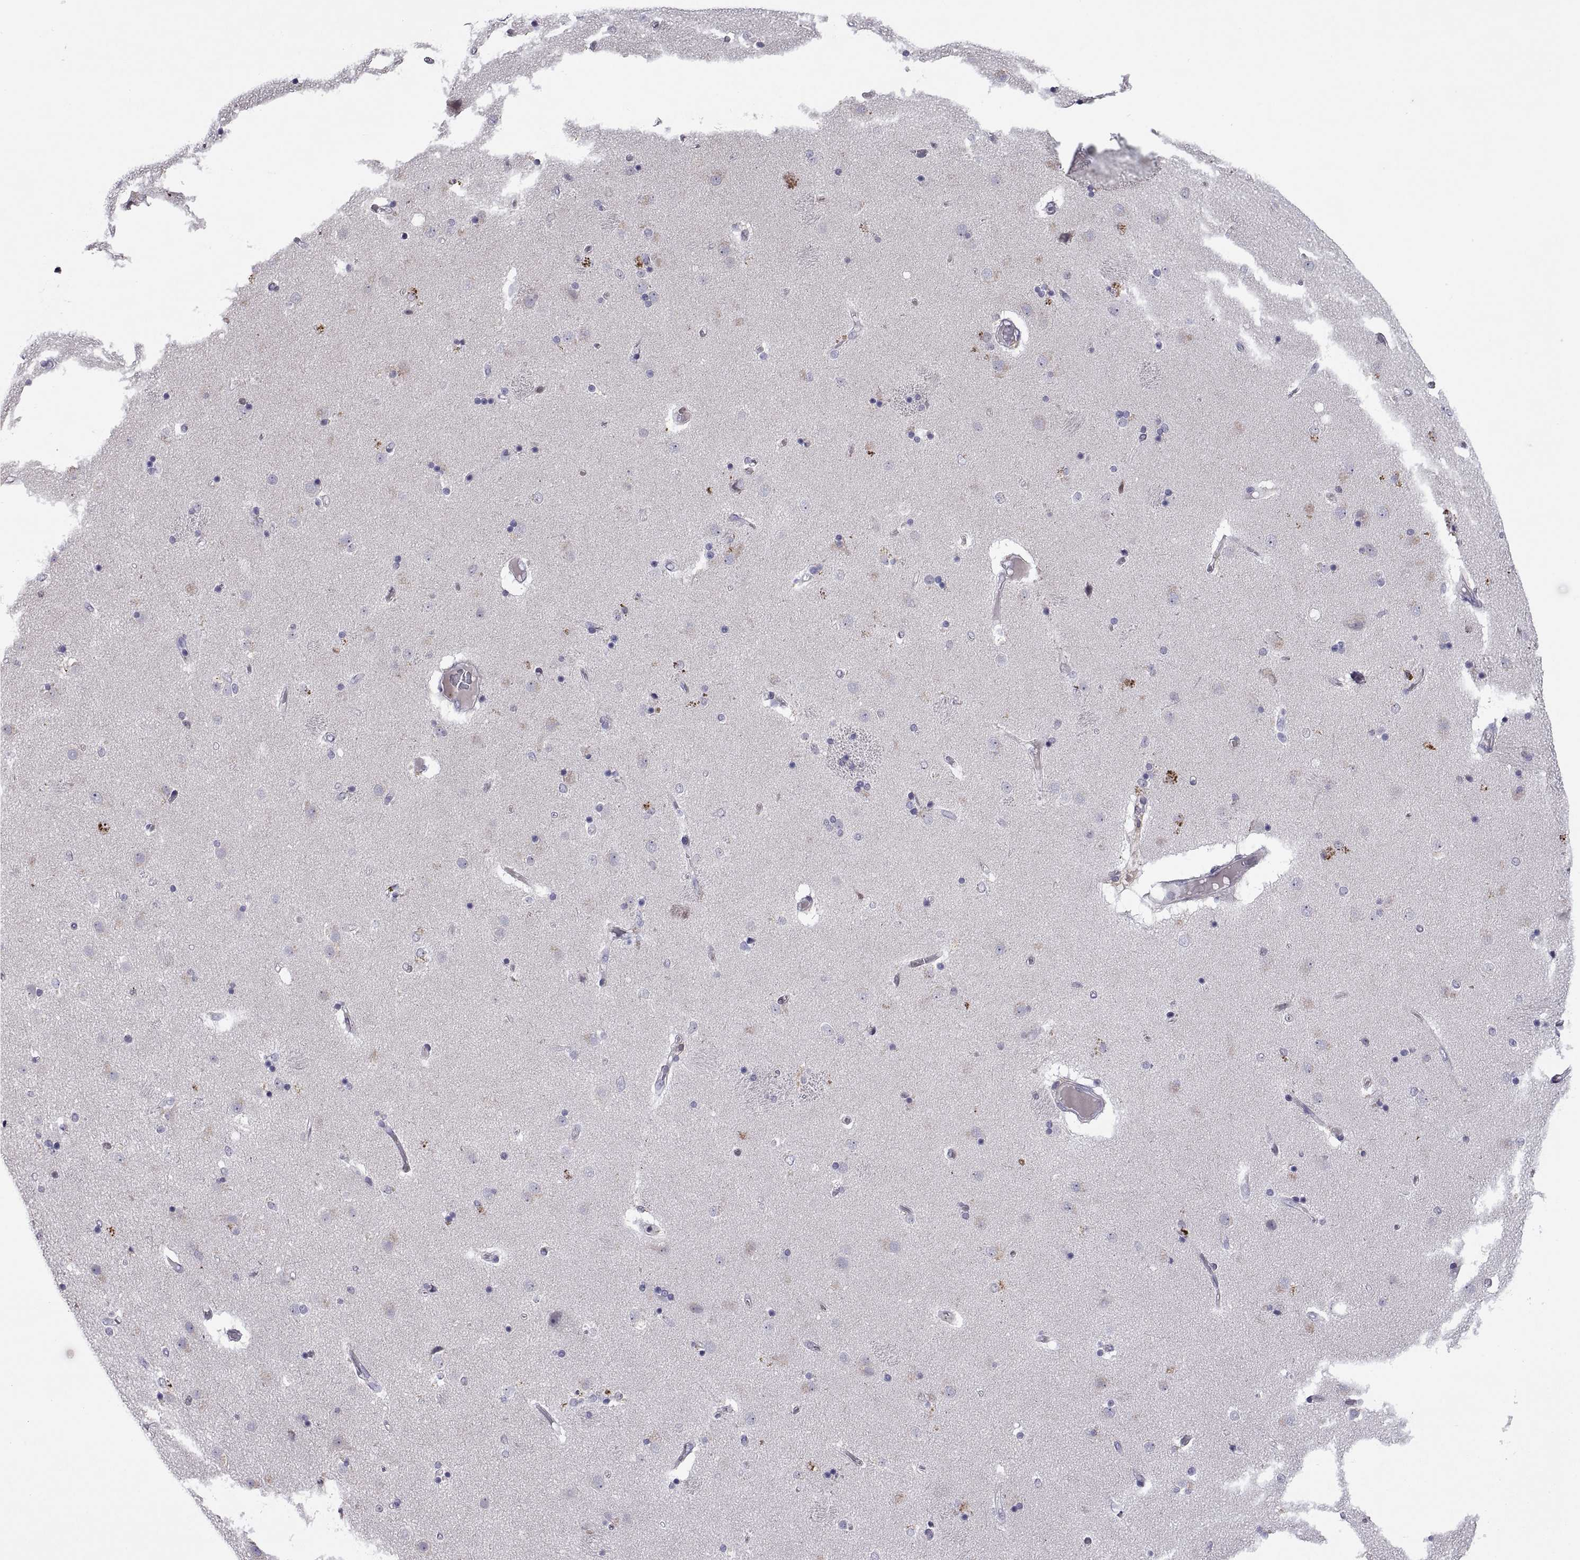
{"staining": {"intensity": "negative", "quantity": "none", "location": "none"}, "tissue": "caudate", "cell_type": "Glial cells", "image_type": "normal", "snomed": [{"axis": "morphology", "description": "Normal tissue, NOS"}, {"axis": "topography", "description": "Lateral ventricle wall"}], "caption": "This histopathology image is of normal caudate stained with immunohistochemistry to label a protein in brown with the nuclei are counter-stained blue. There is no staining in glial cells.", "gene": "DOK3", "patient": {"sex": "female", "age": 71}}